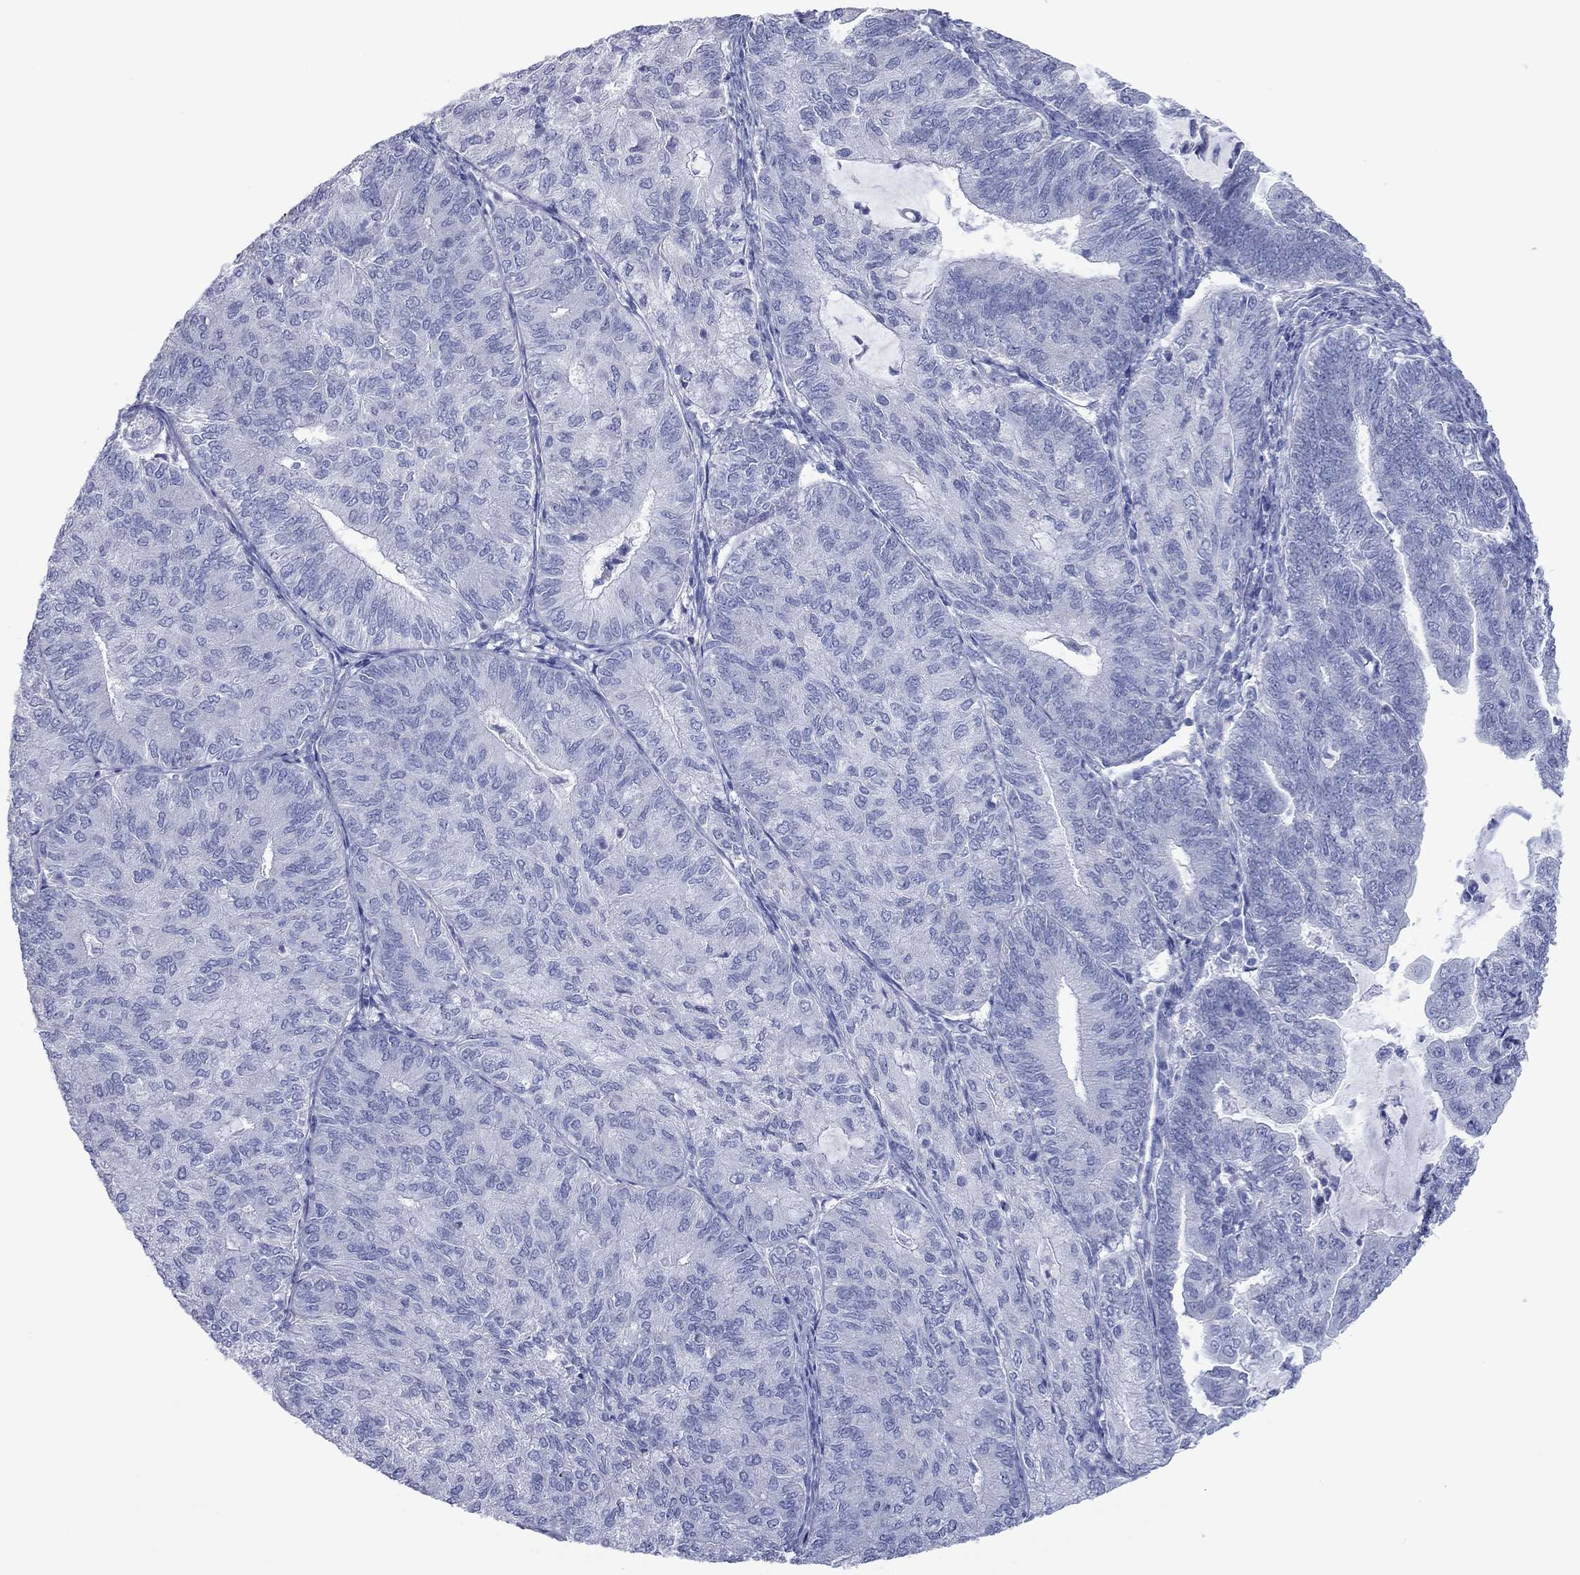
{"staining": {"intensity": "negative", "quantity": "none", "location": "none"}, "tissue": "endometrial cancer", "cell_type": "Tumor cells", "image_type": "cancer", "snomed": [{"axis": "morphology", "description": "Adenocarcinoma, NOS"}, {"axis": "topography", "description": "Endometrium"}], "caption": "Immunohistochemistry (IHC) photomicrograph of neoplastic tissue: endometrial cancer (adenocarcinoma) stained with DAB exhibits no significant protein expression in tumor cells.", "gene": "VSIG10", "patient": {"sex": "female", "age": 82}}